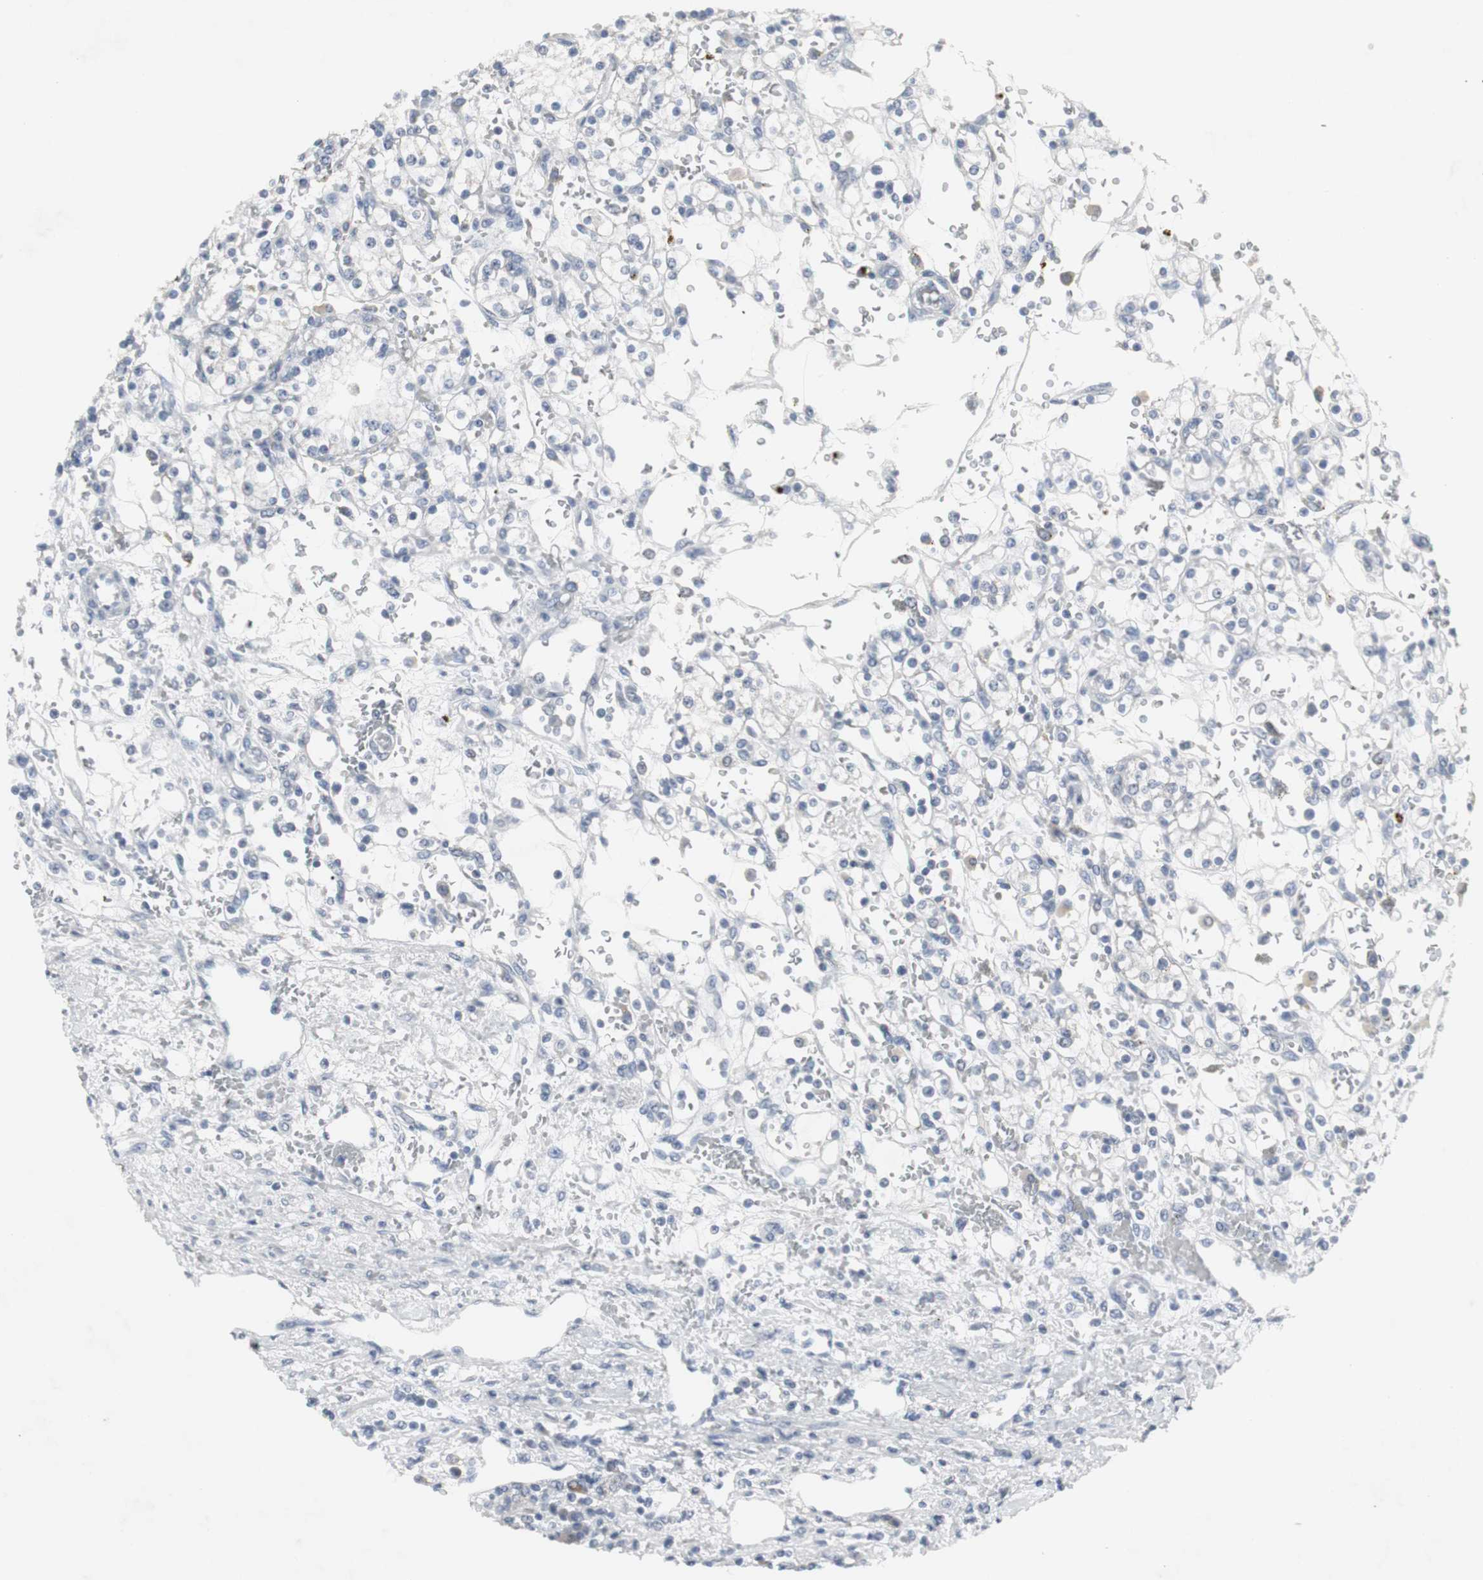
{"staining": {"intensity": "negative", "quantity": "none", "location": "none"}, "tissue": "renal cancer", "cell_type": "Tumor cells", "image_type": "cancer", "snomed": [{"axis": "morphology", "description": "Normal tissue, NOS"}, {"axis": "morphology", "description": "Adenocarcinoma, NOS"}, {"axis": "topography", "description": "Kidney"}], "caption": "Tumor cells show no significant protein positivity in renal cancer (adenocarcinoma). (DAB (3,3'-diaminobenzidine) IHC, high magnification).", "gene": "ACAA1", "patient": {"sex": "female", "age": 55}}